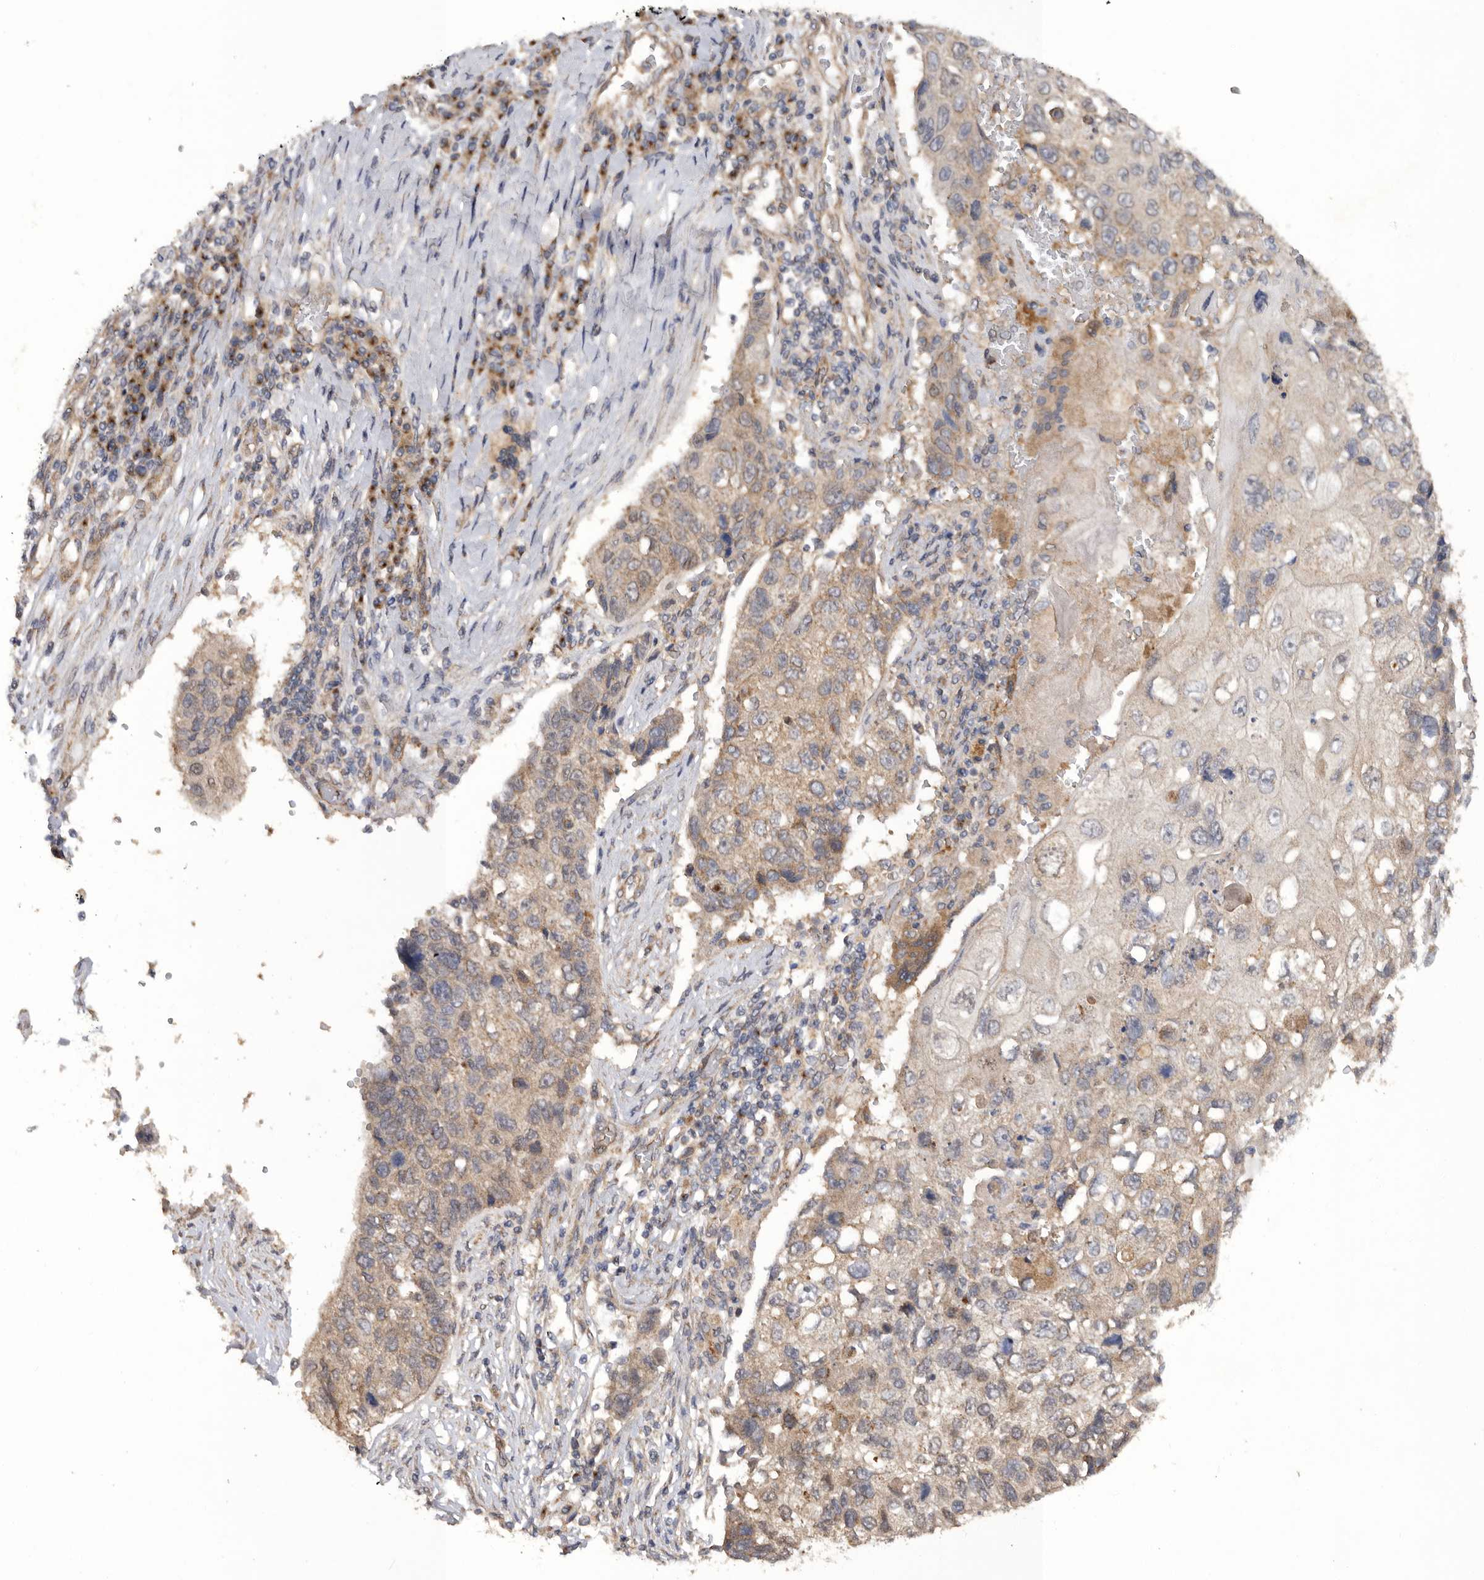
{"staining": {"intensity": "weak", "quantity": "25%-75%", "location": "cytoplasmic/membranous"}, "tissue": "lung cancer", "cell_type": "Tumor cells", "image_type": "cancer", "snomed": [{"axis": "morphology", "description": "Squamous cell carcinoma, NOS"}, {"axis": "topography", "description": "Lung"}], "caption": "A brown stain labels weak cytoplasmic/membranous expression of a protein in lung squamous cell carcinoma tumor cells.", "gene": "PODXL2", "patient": {"sex": "male", "age": 61}}